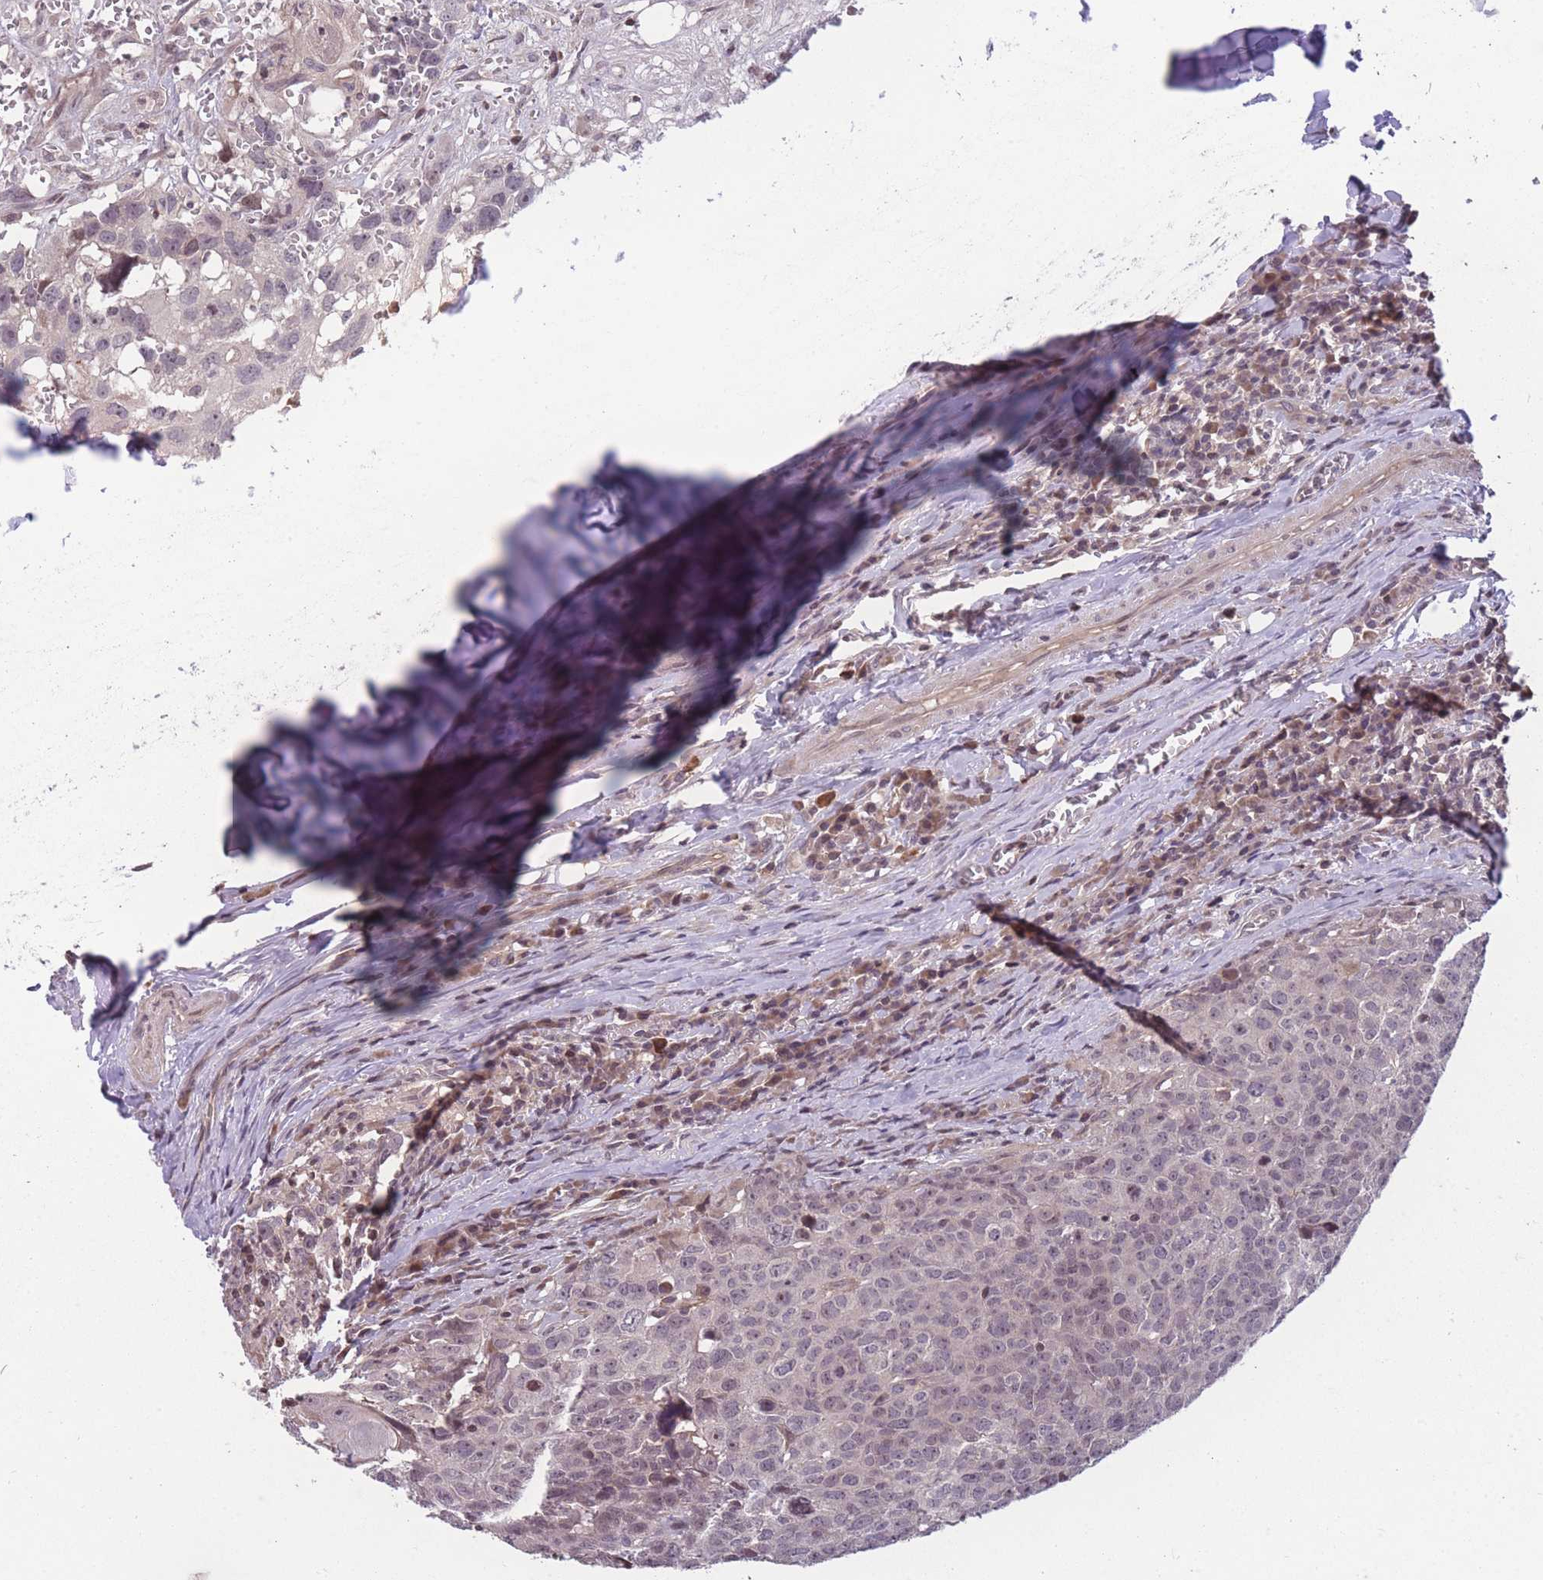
{"staining": {"intensity": "negative", "quantity": "none", "location": "none"}, "tissue": "head and neck cancer", "cell_type": "Tumor cells", "image_type": "cancer", "snomed": [{"axis": "morphology", "description": "Normal tissue, NOS"}, {"axis": "morphology", "description": "Squamous cell carcinoma, NOS"}, {"axis": "topography", "description": "Skeletal muscle"}, {"axis": "topography", "description": "Vascular tissue"}, {"axis": "topography", "description": "Peripheral nerve tissue"}, {"axis": "topography", "description": "Head-Neck"}], "caption": "Tumor cells show no significant staining in head and neck cancer. Nuclei are stained in blue.", "gene": "GGT5", "patient": {"sex": "male", "age": 66}}